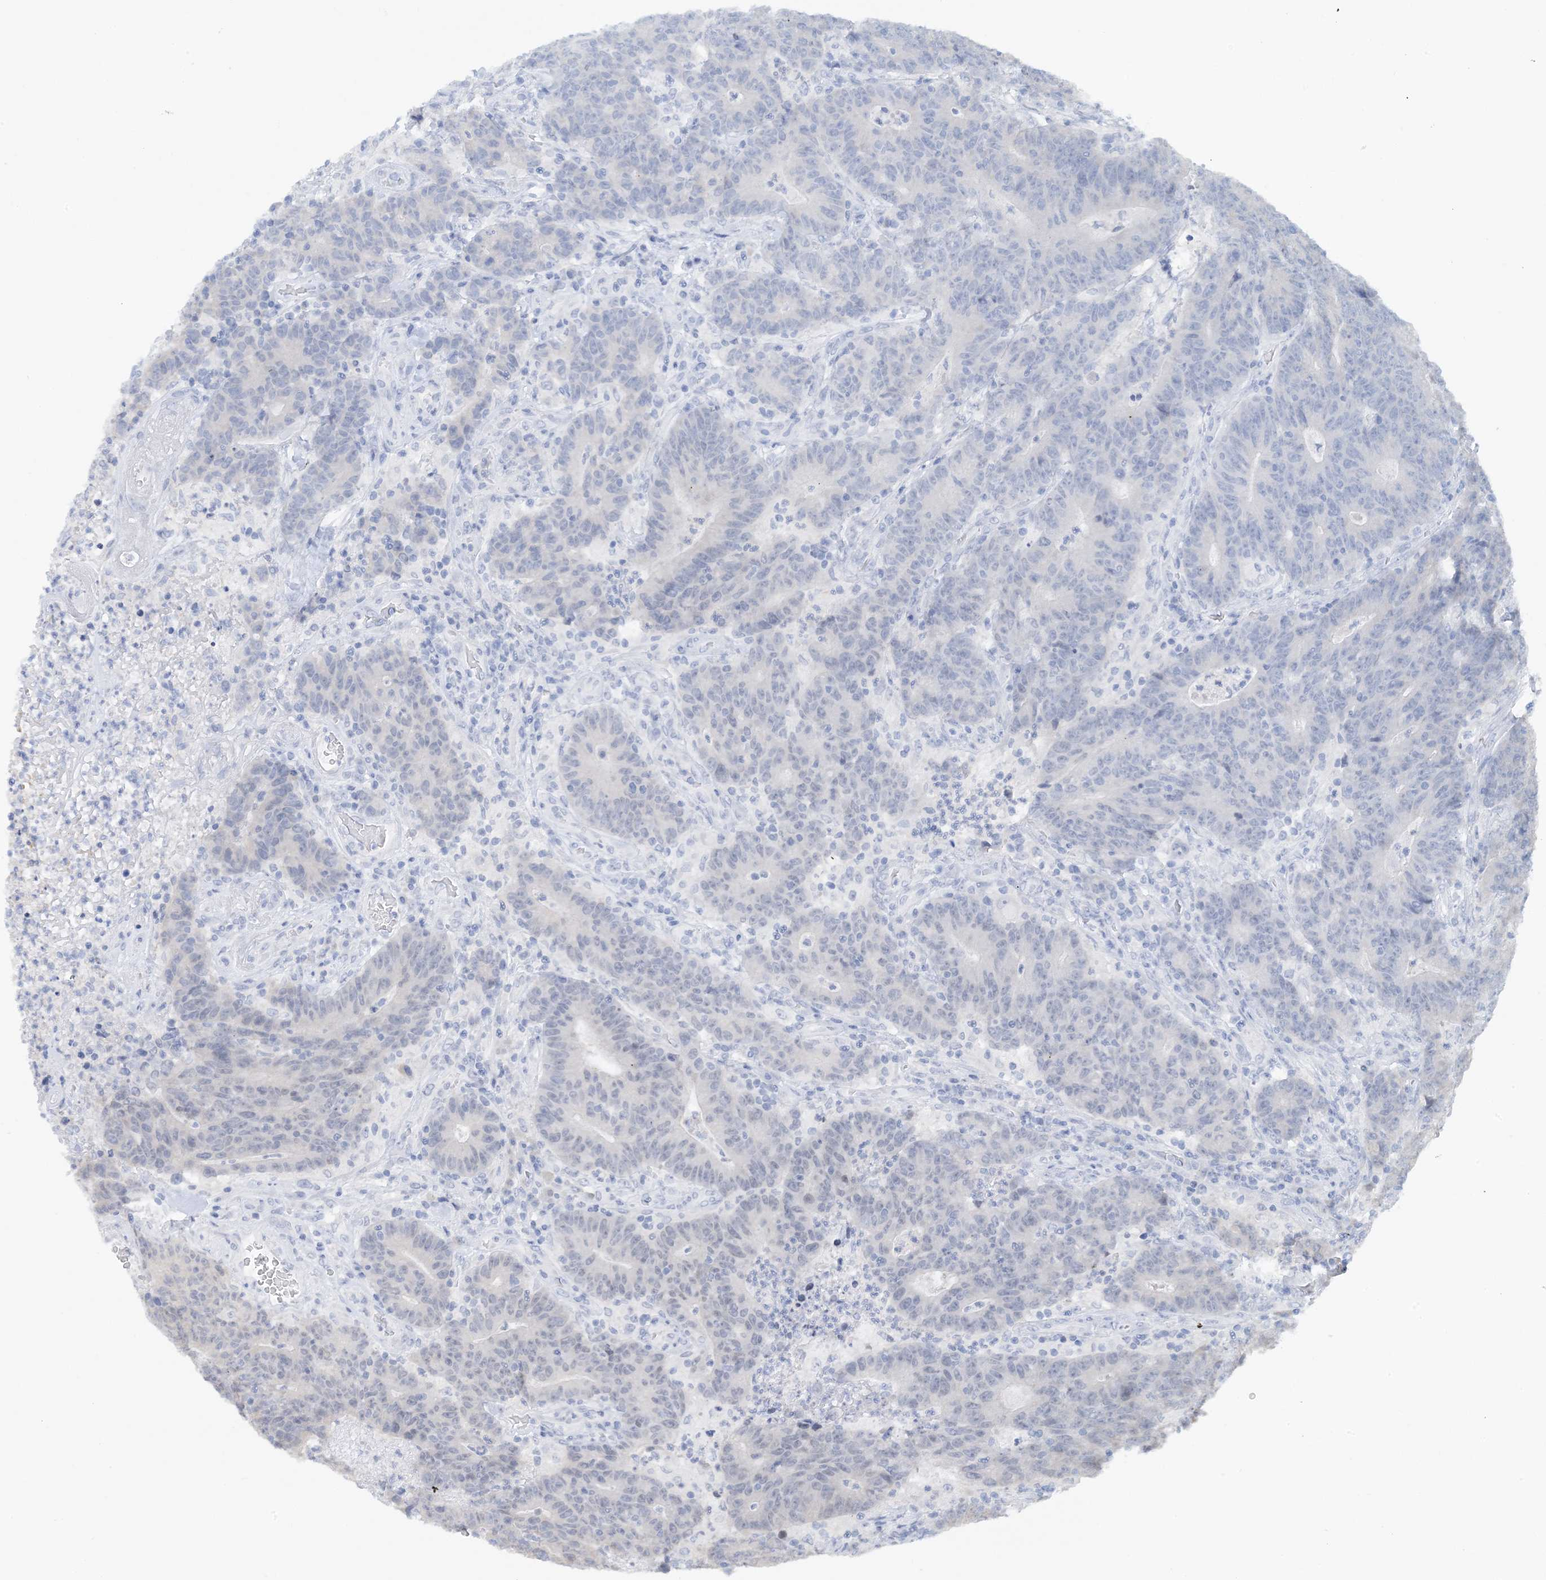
{"staining": {"intensity": "negative", "quantity": "none", "location": "none"}, "tissue": "colorectal cancer", "cell_type": "Tumor cells", "image_type": "cancer", "snomed": [{"axis": "morphology", "description": "Normal tissue, NOS"}, {"axis": "morphology", "description": "Adenocarcinoma, NOS"}, {"axis": "topography", "description": "Colon"}], "caption": "High power microscopy image of an IHC photomicrograph of adenocarcinoma (colorectal), revealing no significant positivity in tumor cells.", "gene": "ACYP2", "patient": {"sex": "female", "age": 75}}